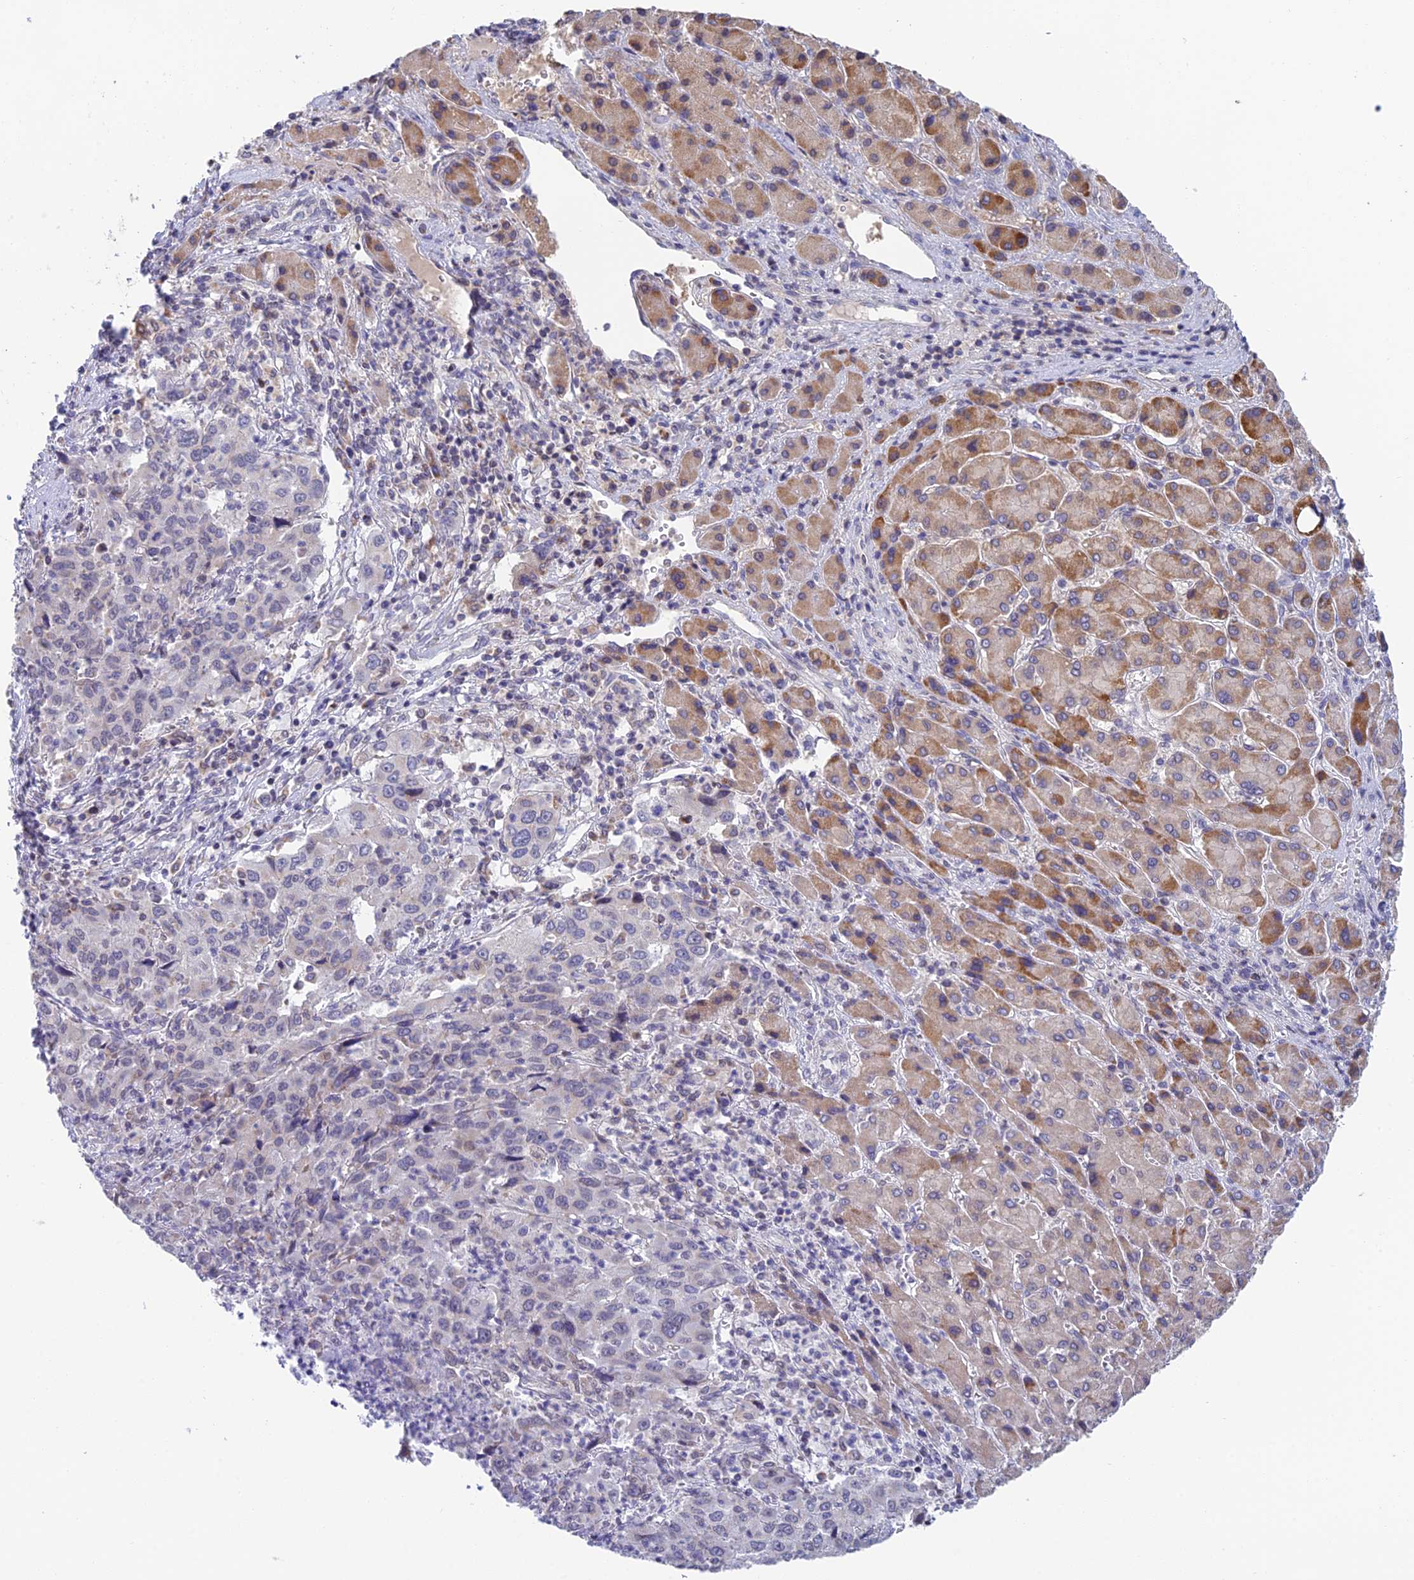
{"staining": {"intensity": "weak", "quantity": "<25%", "location": "cytoplasmic/membranous"}, "tissue": "liver cancer", "cell_type": "Tumor cells", "image_type": "cancer", "snomed": [{"axis": "morphology", "description": "Carcinoma, Hepatocellular, NOS"}, {"axis": "topography", "description": "Liver"}], "caption": "An immunohistochemistry image of liver cancer (hepatocellular carcinoma) is shown. There is no staining in tumor cells of liver cancer (hepatocellular carcinoma).", "gene": "REXO5", "patient": {"sex": "male", "age": 63}}